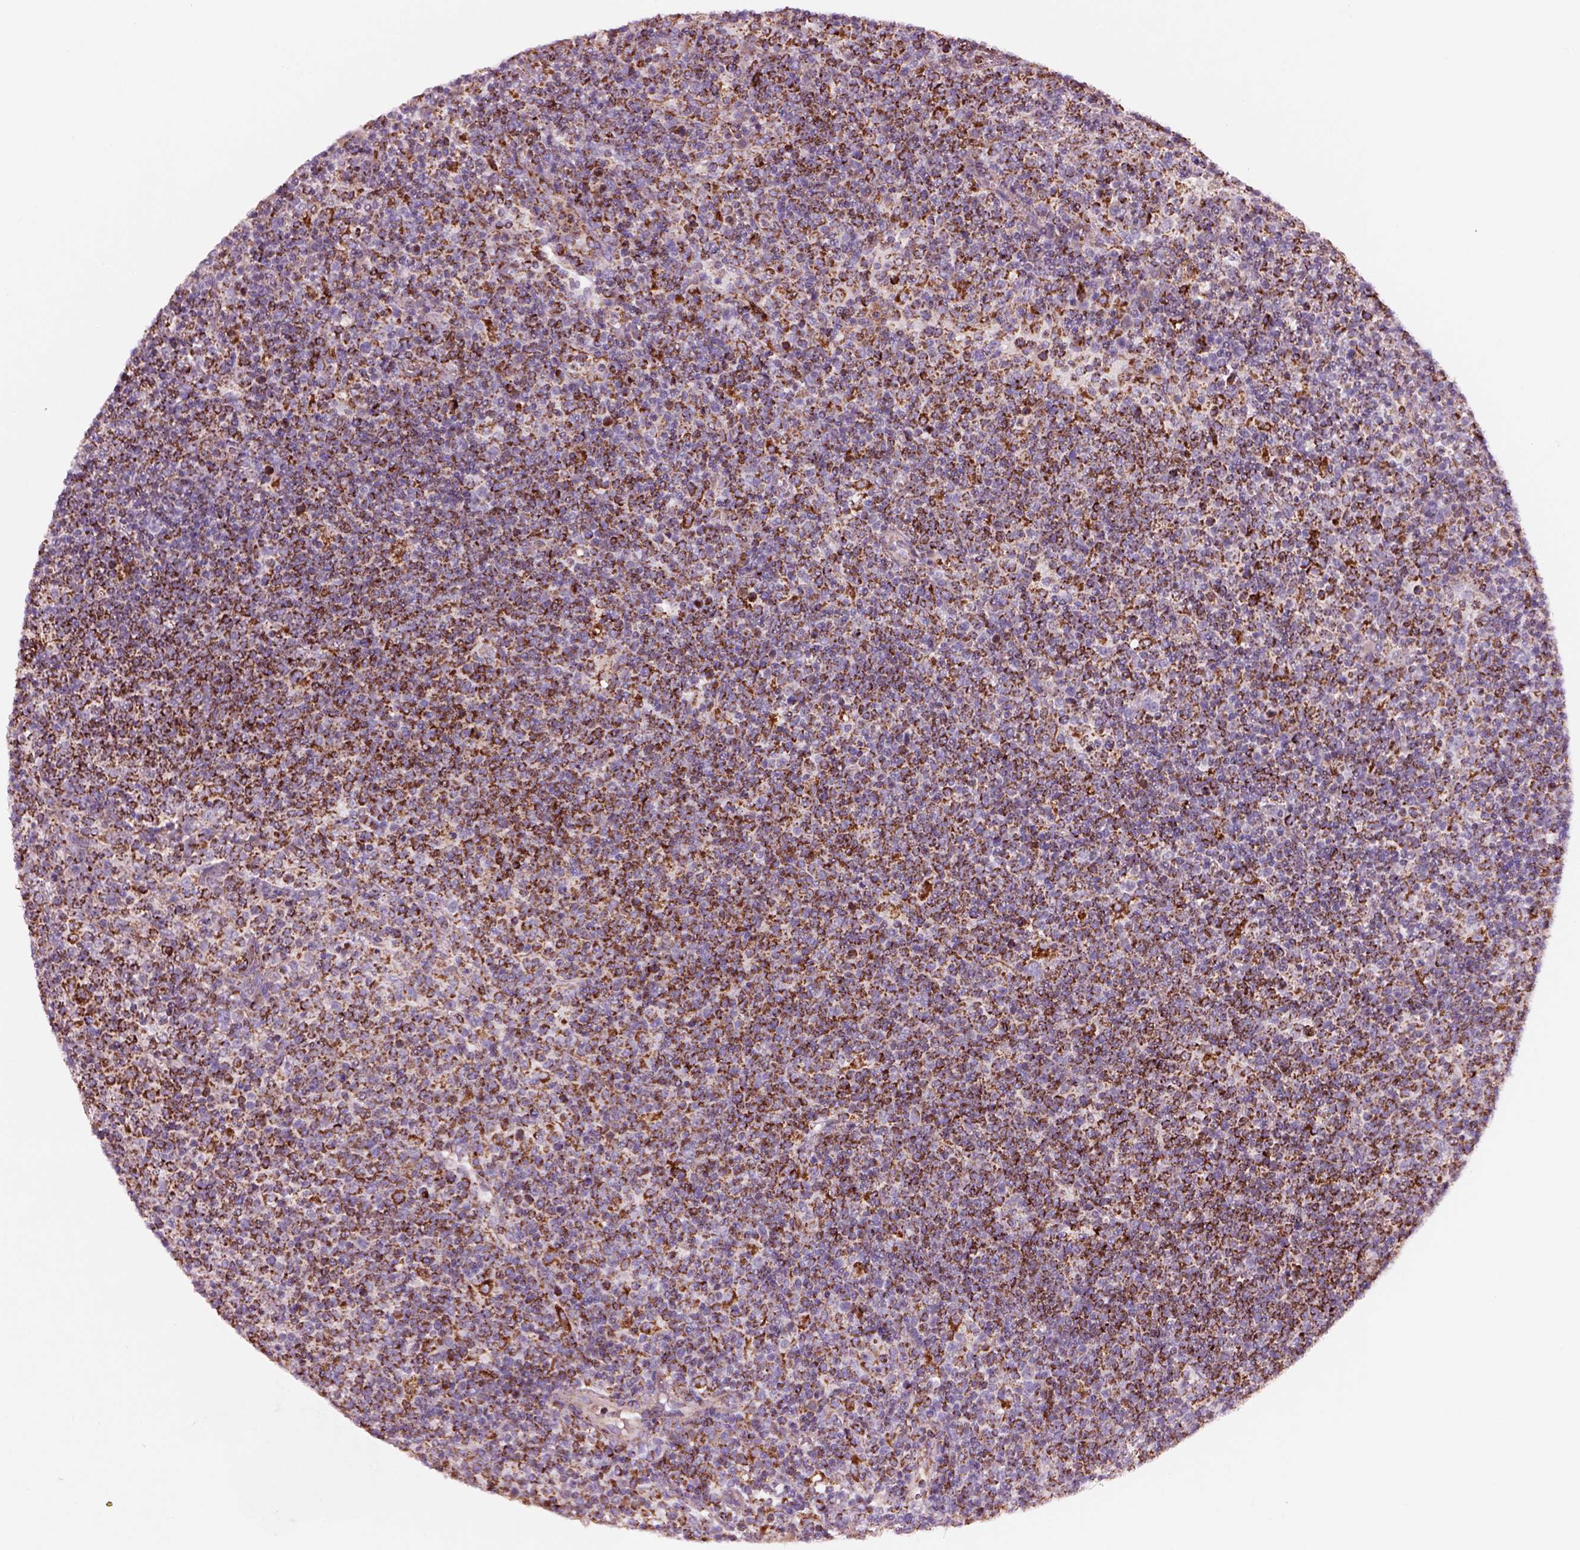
{"staining": {"intensity": "strong", "quantity": ">75%", "location": "cytoplasmic/membranous"}, "tissue": "lymphoma", "cell_type": "Tumor cells", "image_type": "cancer", "snomed": [{"axis": "morphology", "description": "Malignant lymphoma, non-Hodgkin's type, High grade"}, {"axis": "topography", "description": "Lymph node"}], "caption": "Lymphoma stained with immunohistochemistry (IHC) demonstrates strong cytoplasmic/membranous staining in approximately >75% of tumor cells.", "gene": "SLC25A24", "patient": {"sex": "male", "age": 61}}